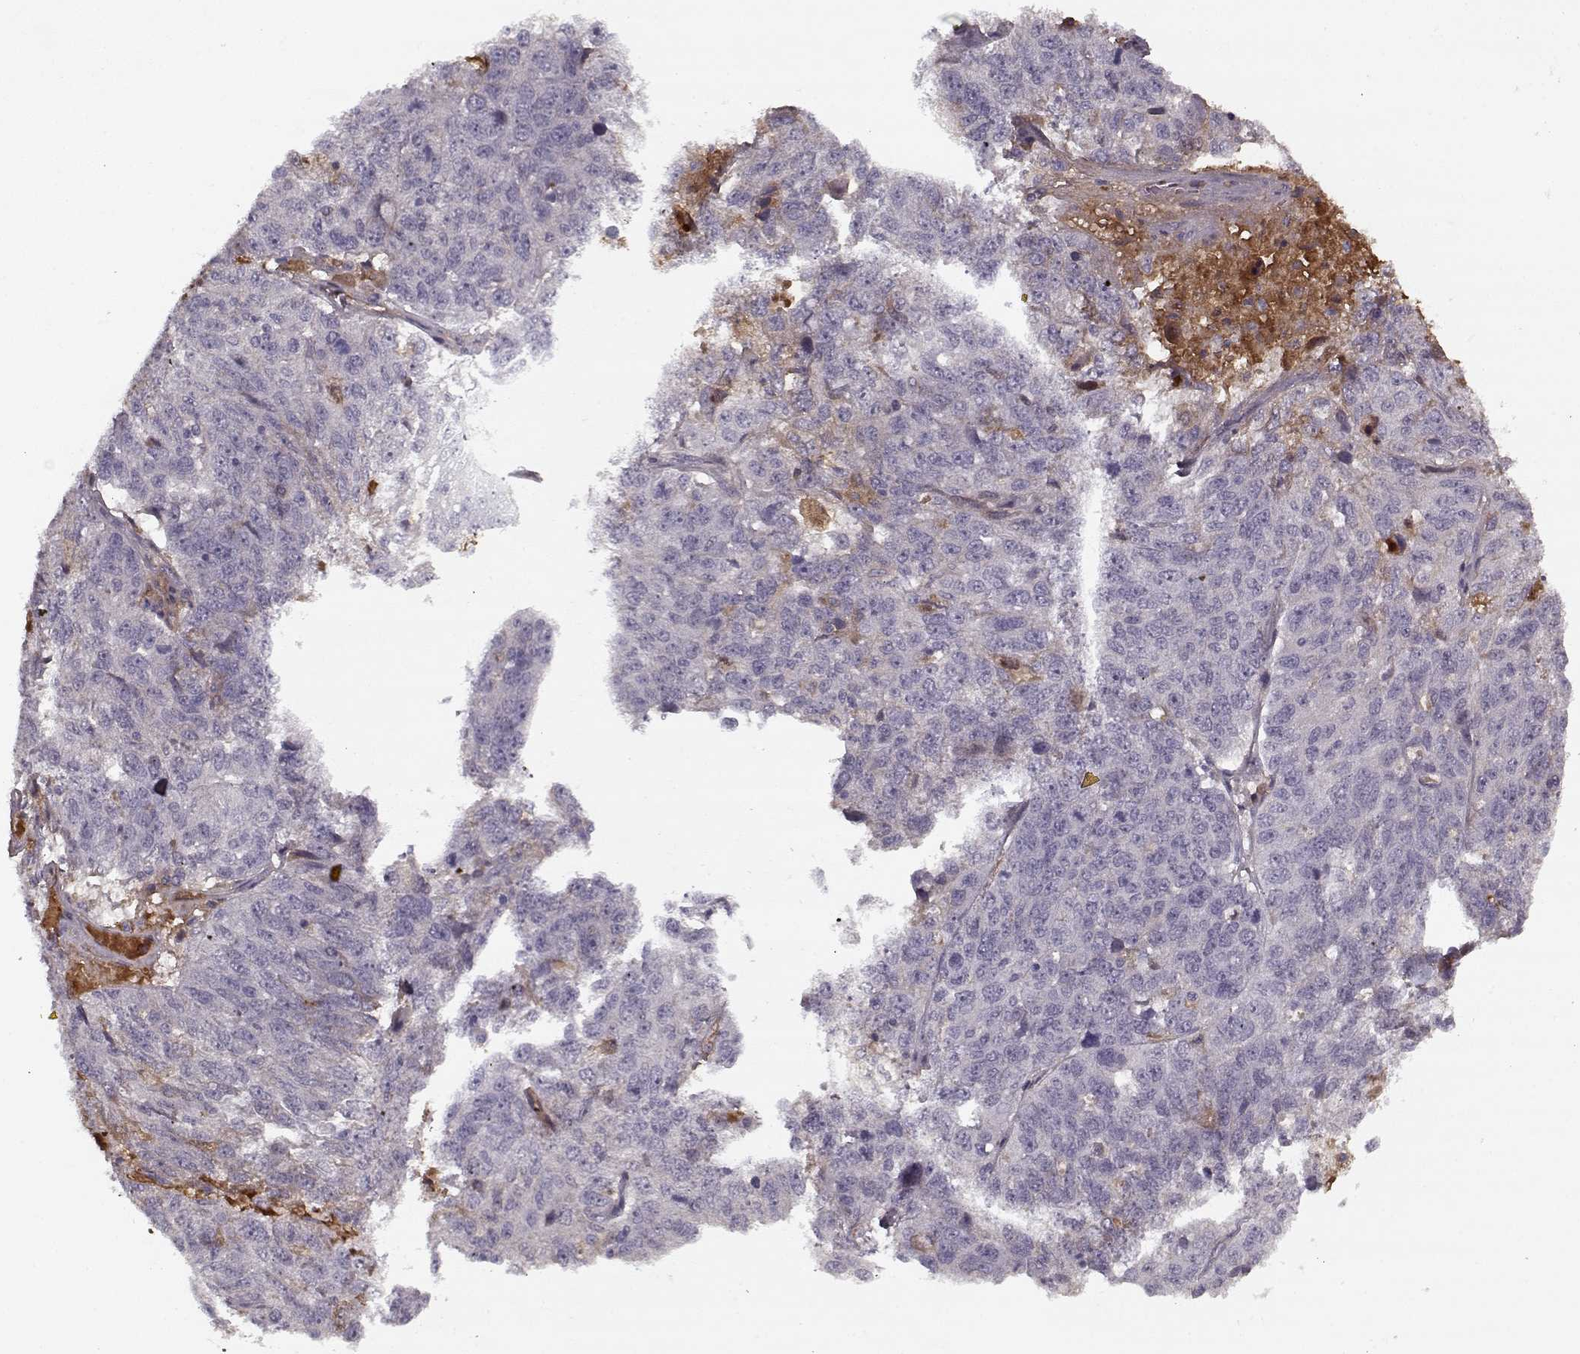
{"staining": {"intensity": "negative", "quantity": "none", "location": "none"}, "tissue": "ovarian cancer", "cell_type": "Tumor cells", "image_type": "cancer", "snomed": [{"axis": "morphology", "description": "Cystadenocarcinoma, serous, NOS"}, {"axis": "topography", "description": "Ovary"}], "caption": "A histopathology image of human ovarian serous cystadenocarcinoma is negative for staining in tumor cells.", "gene": "AFM", "patient": {"sex": "female", "age": 71}}